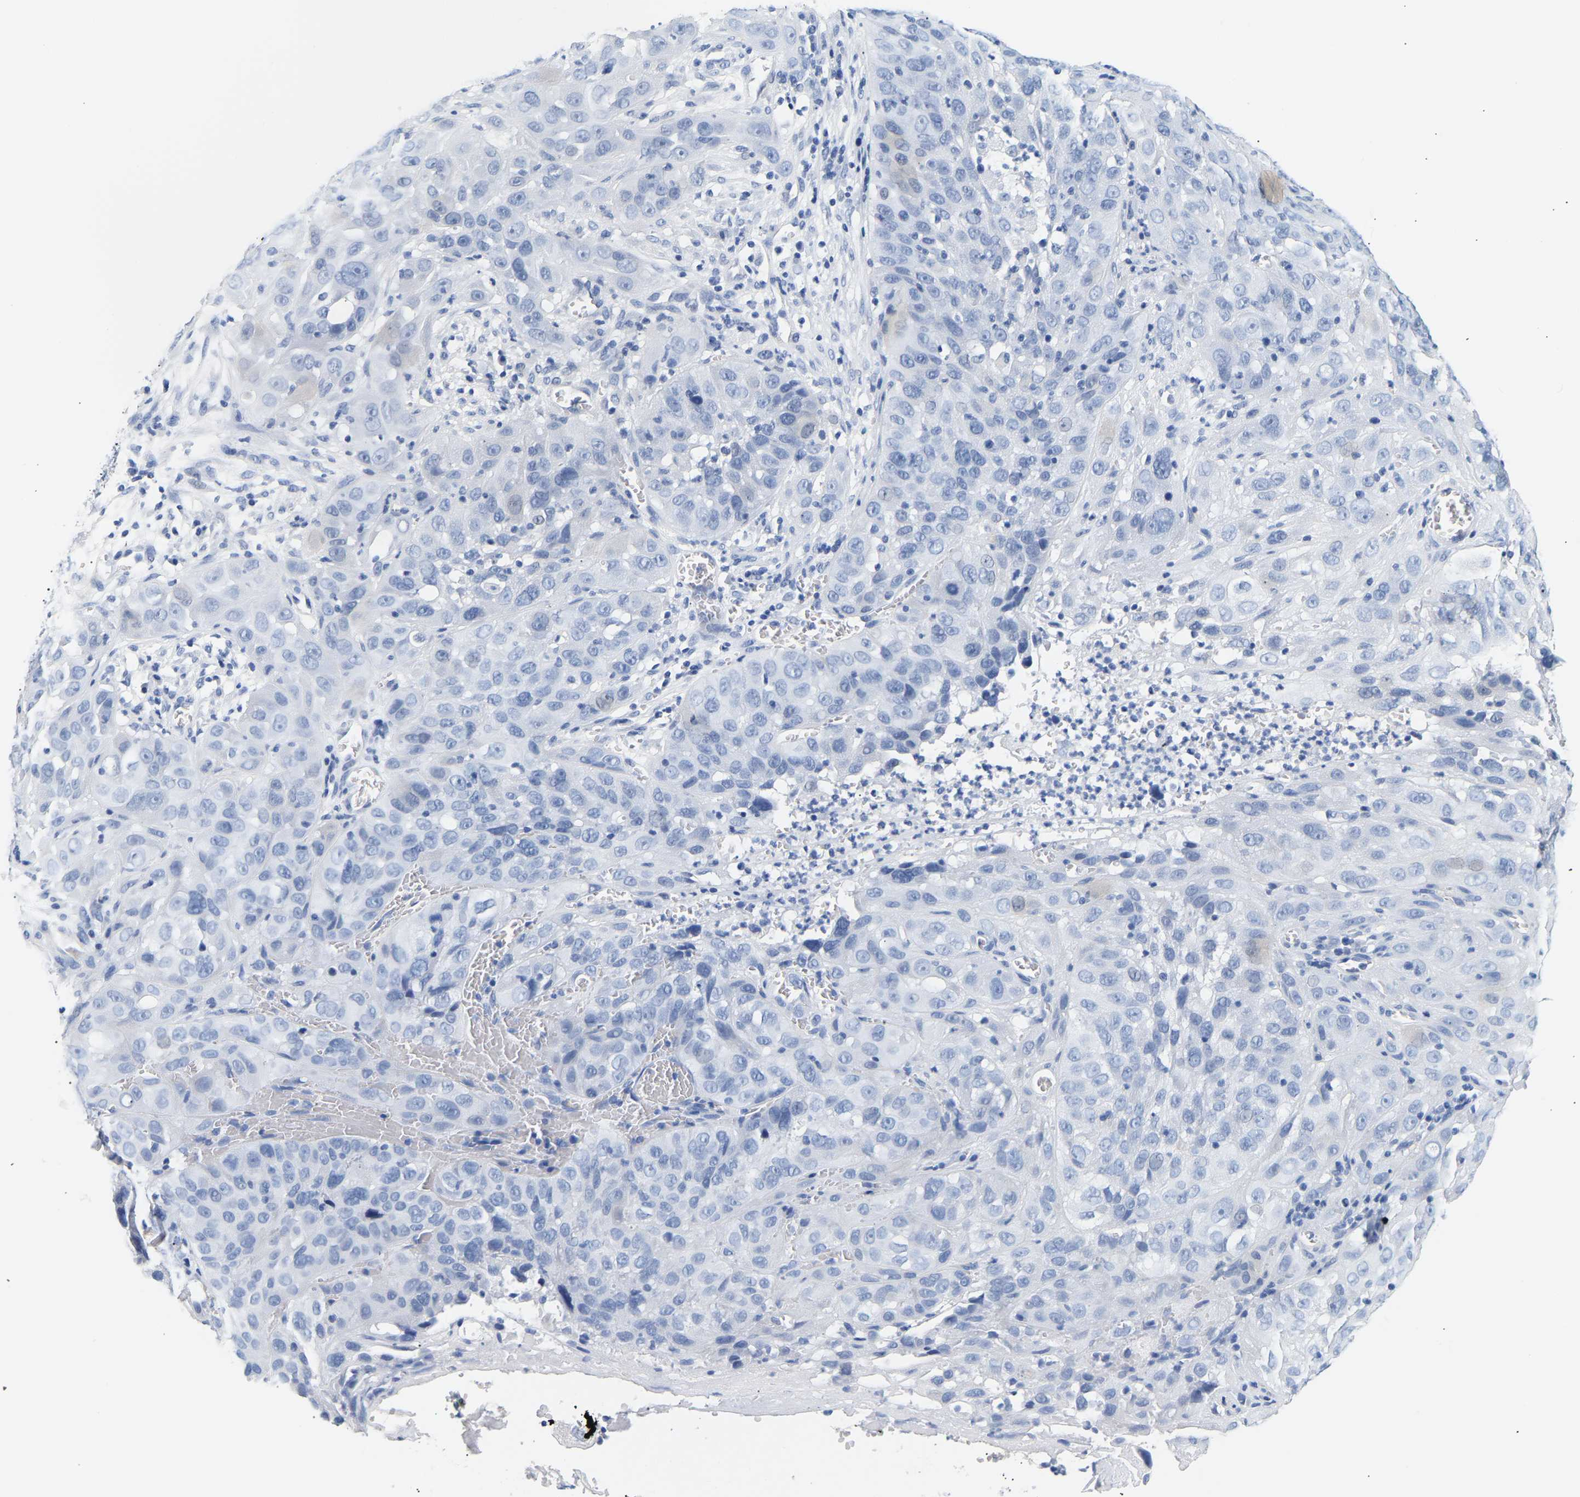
{"staining": {"intensity": "negative", "quantity": "none", "location": "none"}, "tissue": "cervical cancer", "cell_type": "Tumor cells", "image_type": "cancer", "snomed": [{"axis": "morphology", "description": "Squamous cell carcinoma, NOS"}, {"axis": "topography", "description": "Cervix"}], "caption": "Protein analysis of cervical cancer shows no significant expression in tumor cells.", "gene": "SPINK2", "patient": {"sex": "female", "age": 32}}